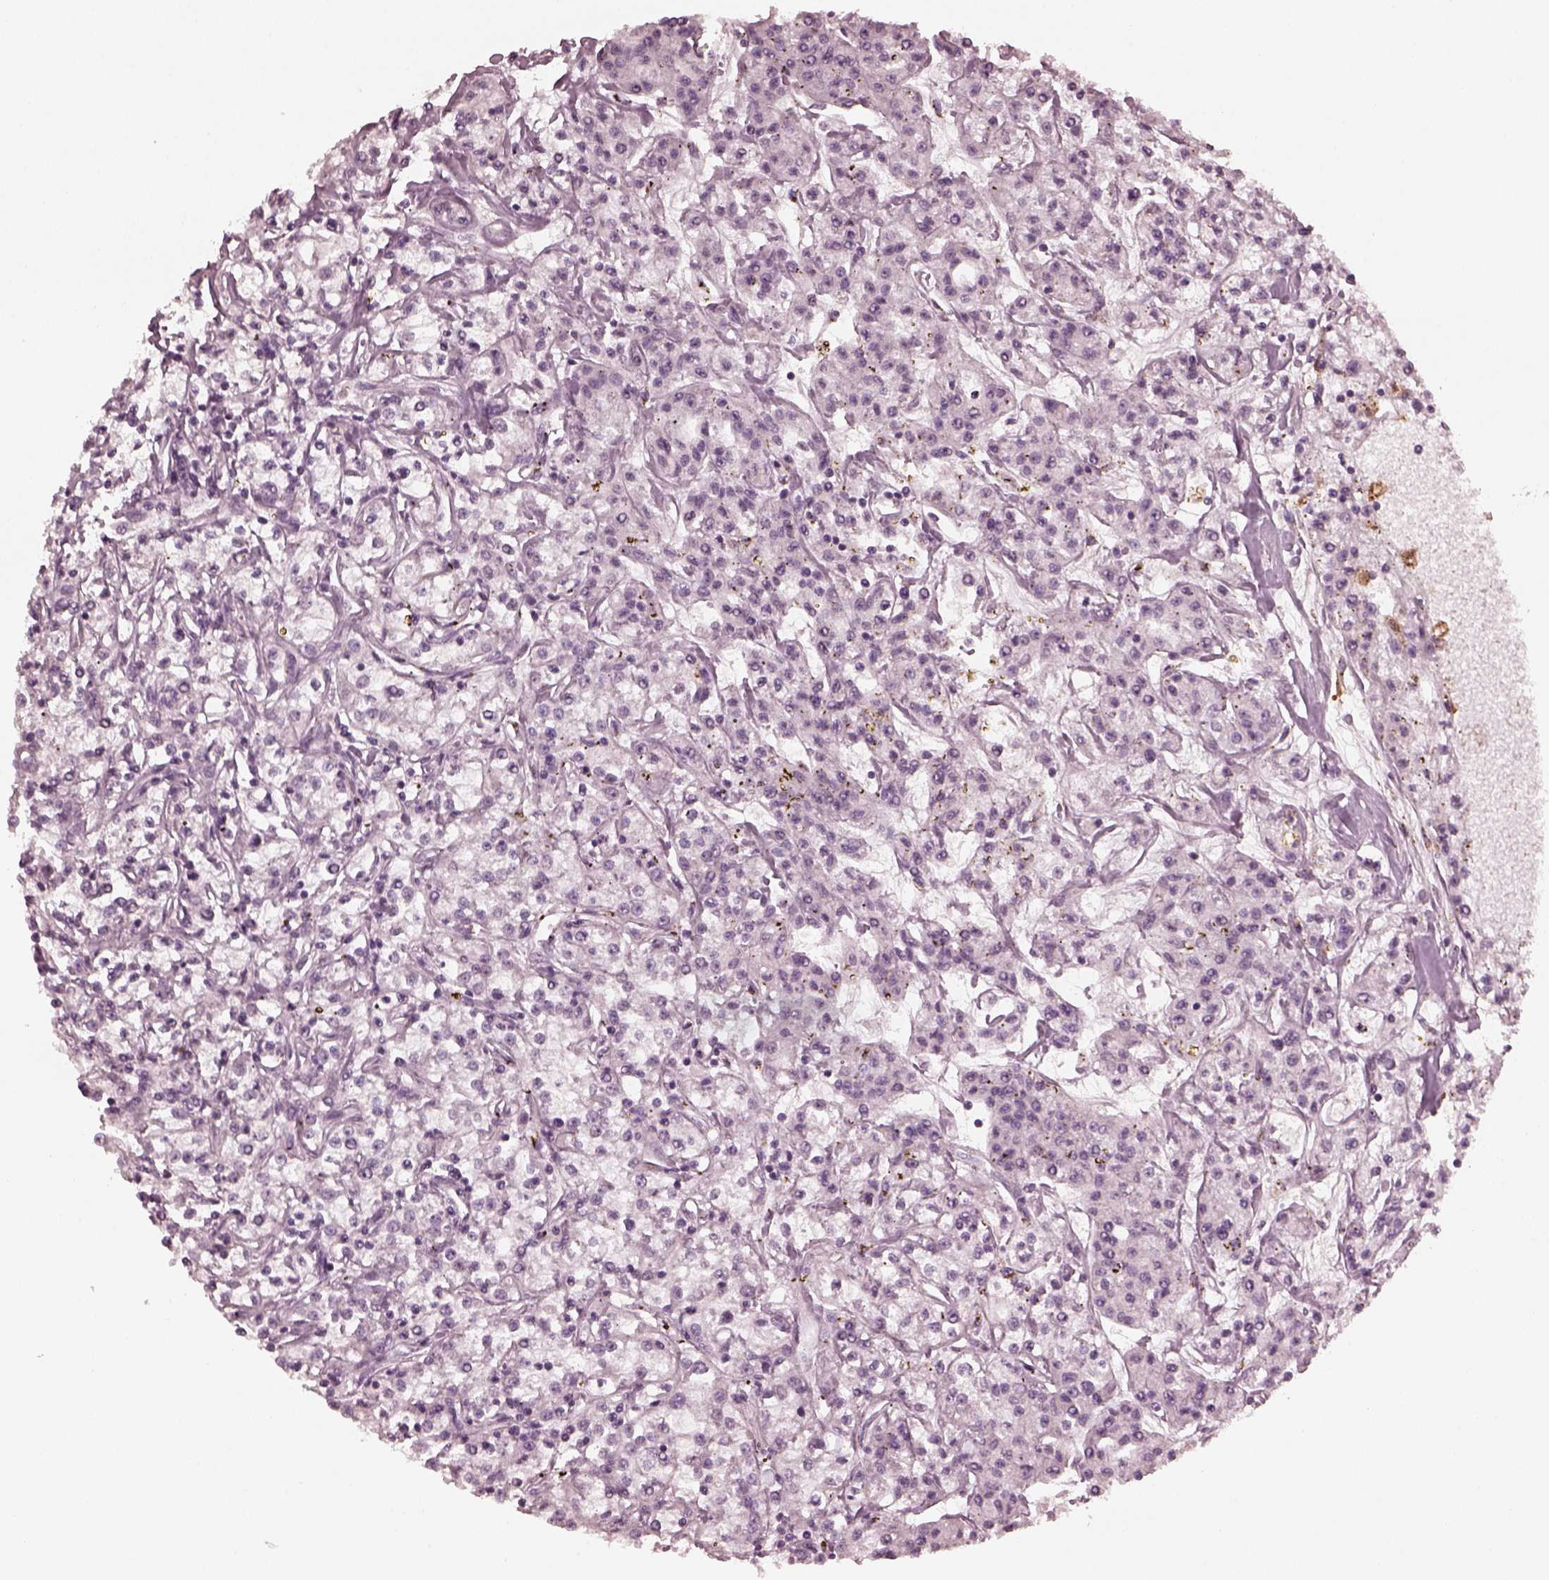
{"staining": {"intensity": "negative", "quantity": "none", "location": "none"}, "tissue": "renal cancer", "cell_type": "Tumor cells", "image_type": "cancer", "snomed": [{"axis": "morphology", "description": "Adenocarcinoma, NOS"}, {"axis": "topography", "description": "Kidney"}], "caption": "This is a micrograph of immunohistochemistry staining of adenocarcinoma (renal), which shows no expression in tumor cells. (DAB (3,3'-diaminobenzidine) immunohistochemistry (IHC) visualized using brightfield microscopy, high magnification).", "gene": "KRT79", "patient": {"sex": "female", "age": 59}}